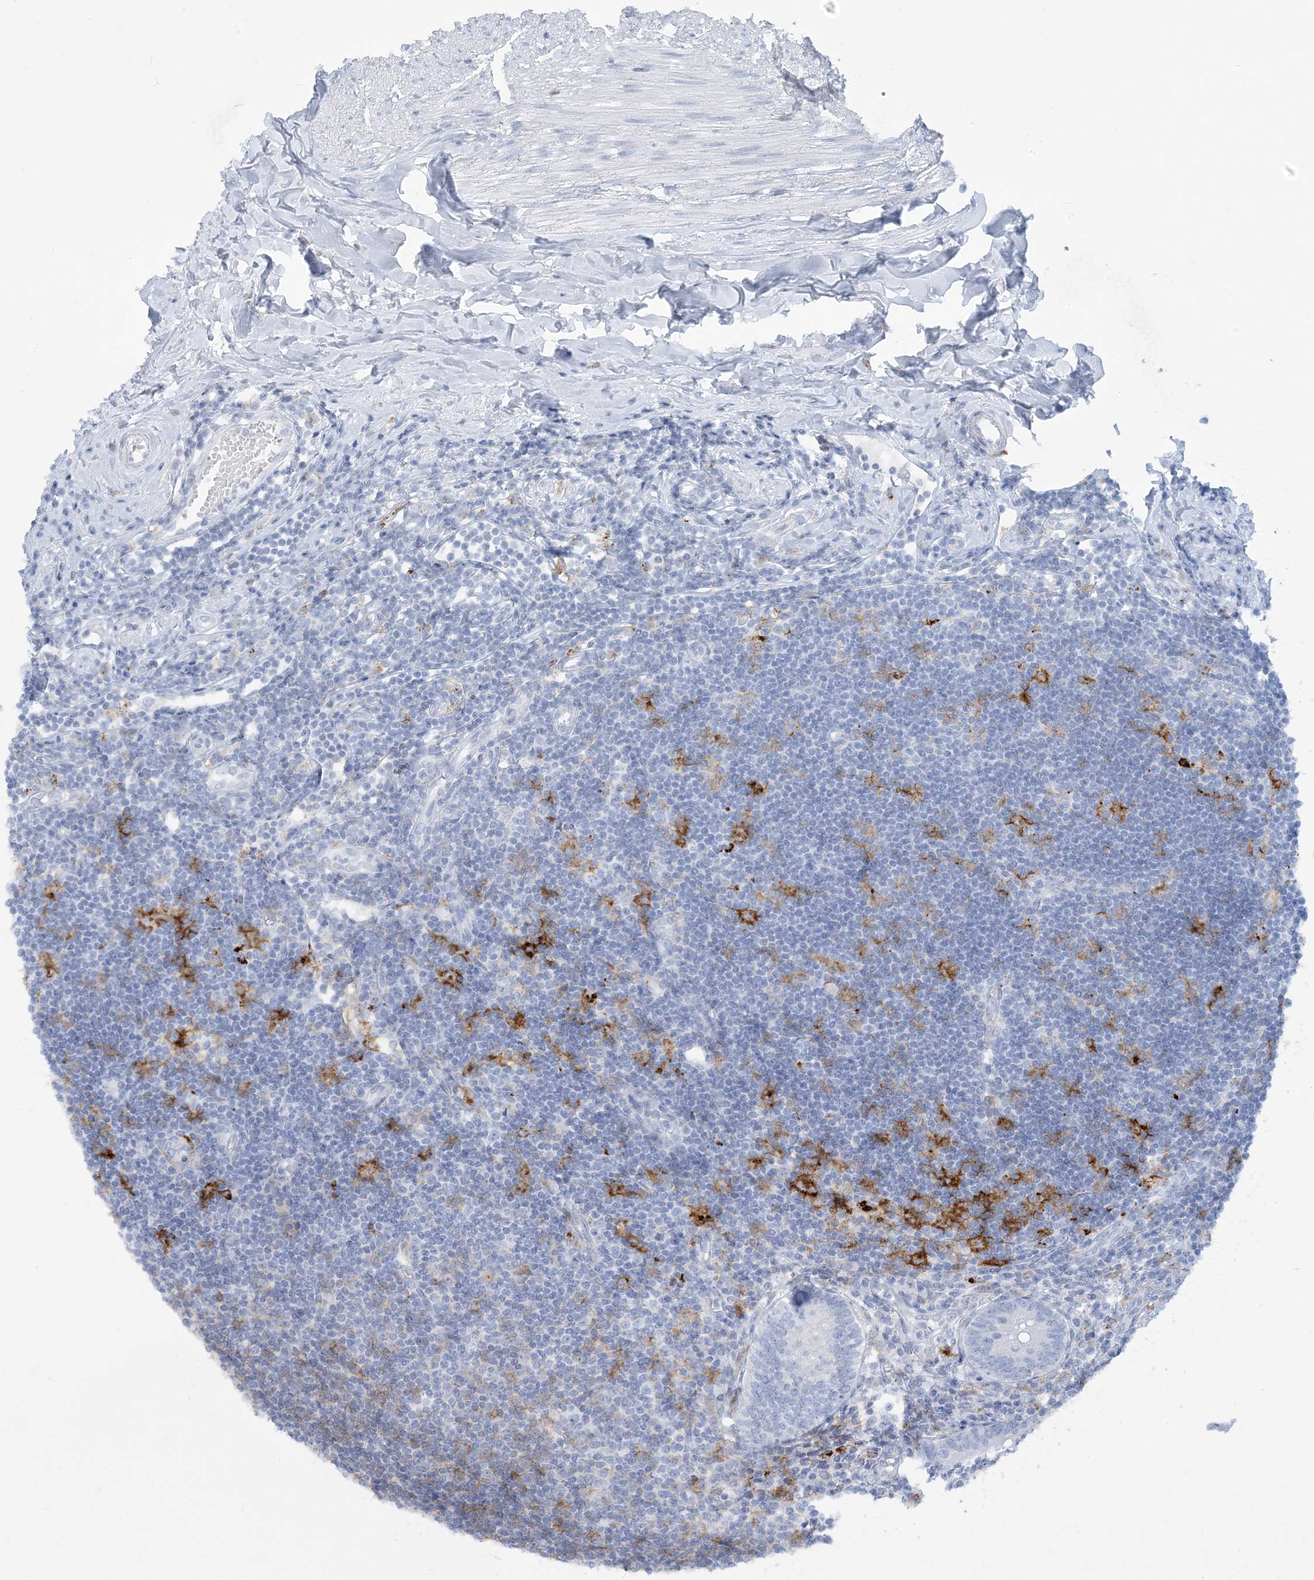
{"staining": {"intensity": "negative", "quantity": "none", "location": "none"}, "tissue": "appendix", "cell_type": "Glandular cells", "image_type": "normal", "snomed": [{"axis": "morphology", "description": "Normal tissue, NOS"}, {"axis": "topography", "description": "Appendix"}], "caption": "Photomicrograph shows no protein positivity in glandular cells of benign appendix. The staining was performed using DAB to visualize the protein expression in brown, while the nuclei were stained in blue with hematoxylin (Magnification: 20x).", "gene": "HLA", "patient": {"sex": "female", "age": 54}}